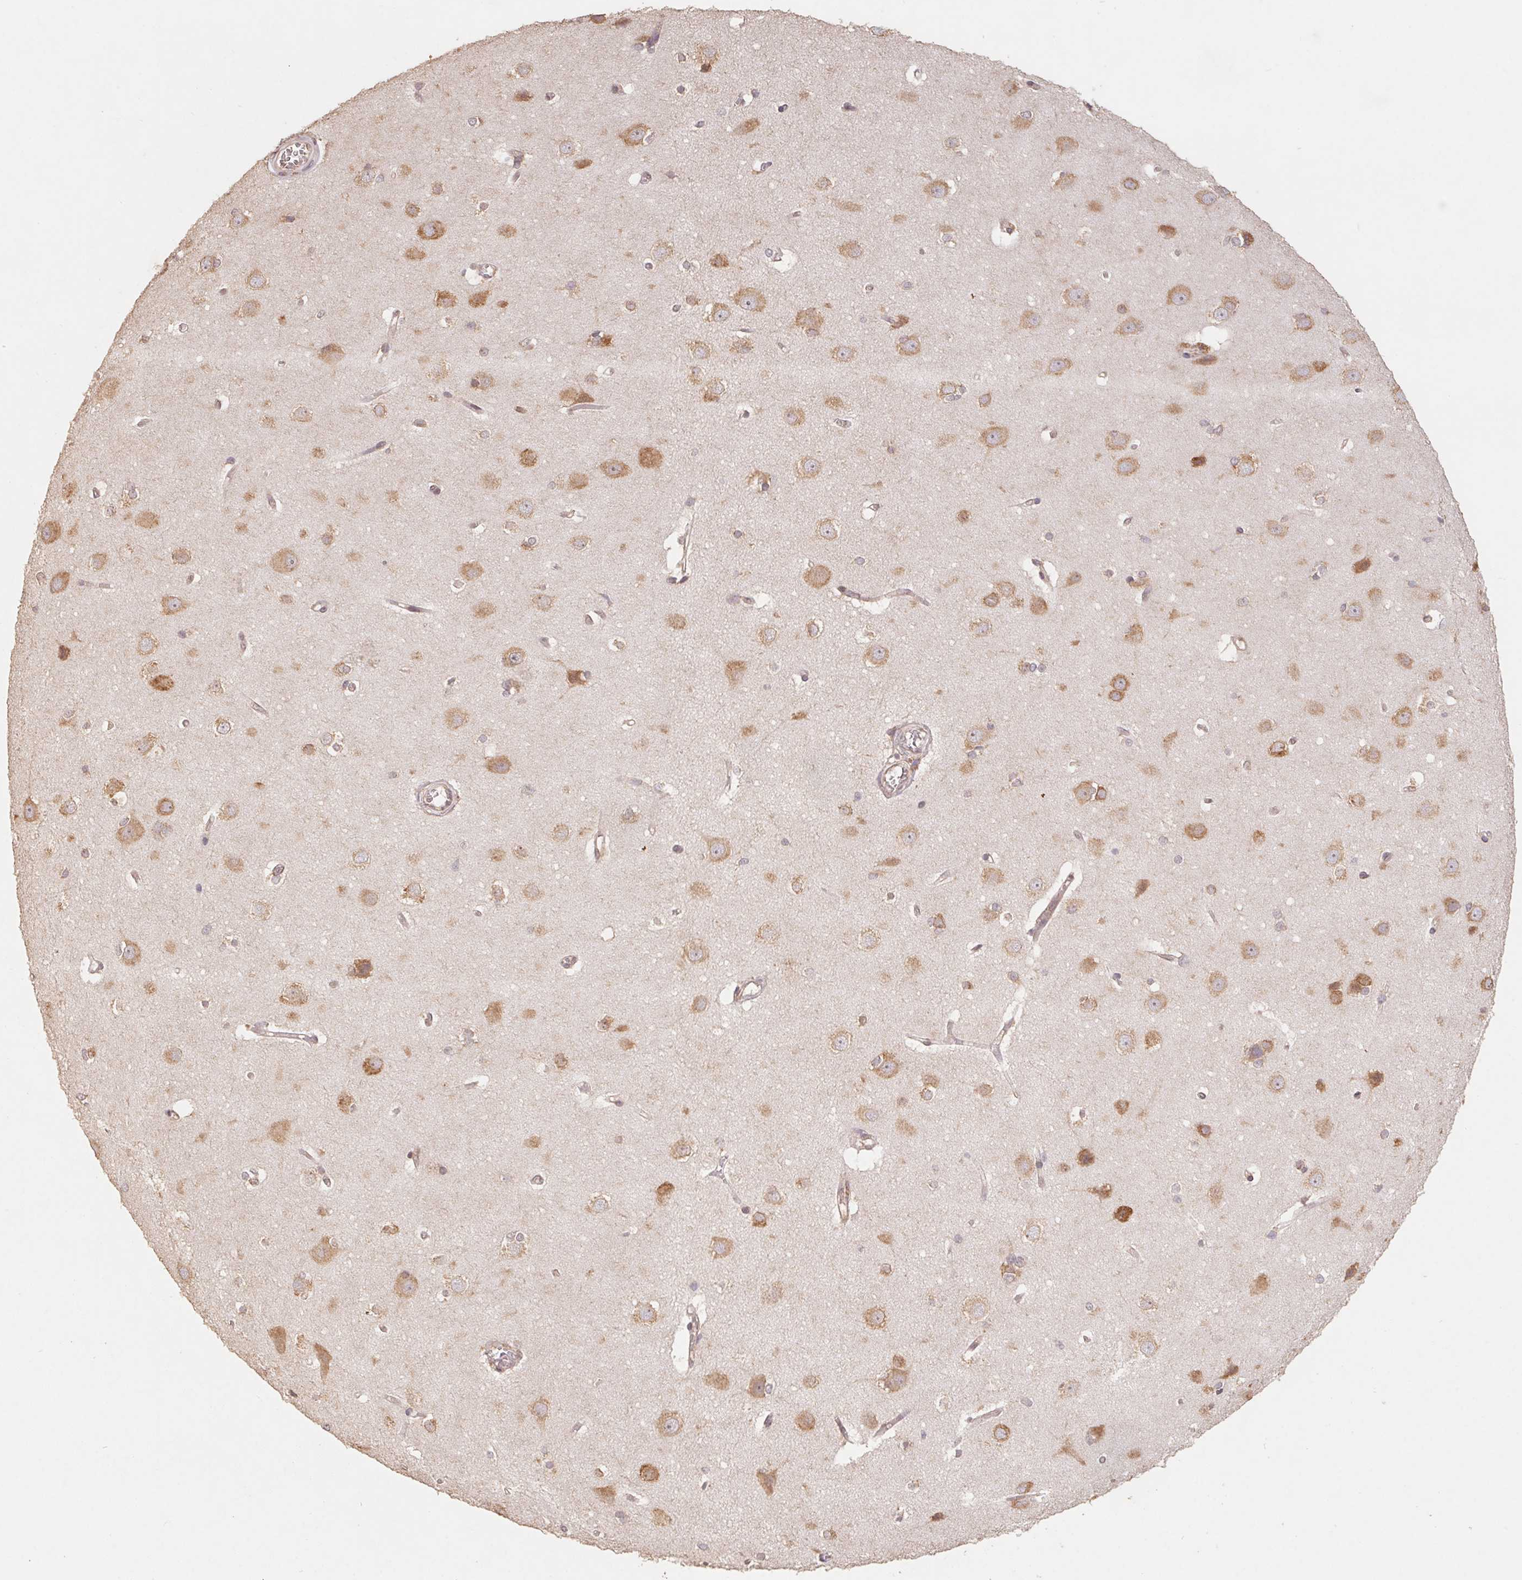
{"staining": {"intensity": "weak", "quantity": ">75%", "location": "cytoplasmic/membranous"}, "tissue": "cerebral cortex", "cell_type": "Endothelial cells", "image_type": "normal", "snomed": [{"axis": "morphology", "description": "Normal tissue, NOS"}, {"axis": "topography", "description": "Cerebral cortex"}], "caption": "This micrograph displays IHC staining of benign cerebral cortex, with low weak cytoplasmic/membranous staining in approximately >75% of endothelial cells.", "gene": "RPL27A", "patient": {"sex": "male", "age": 37}}